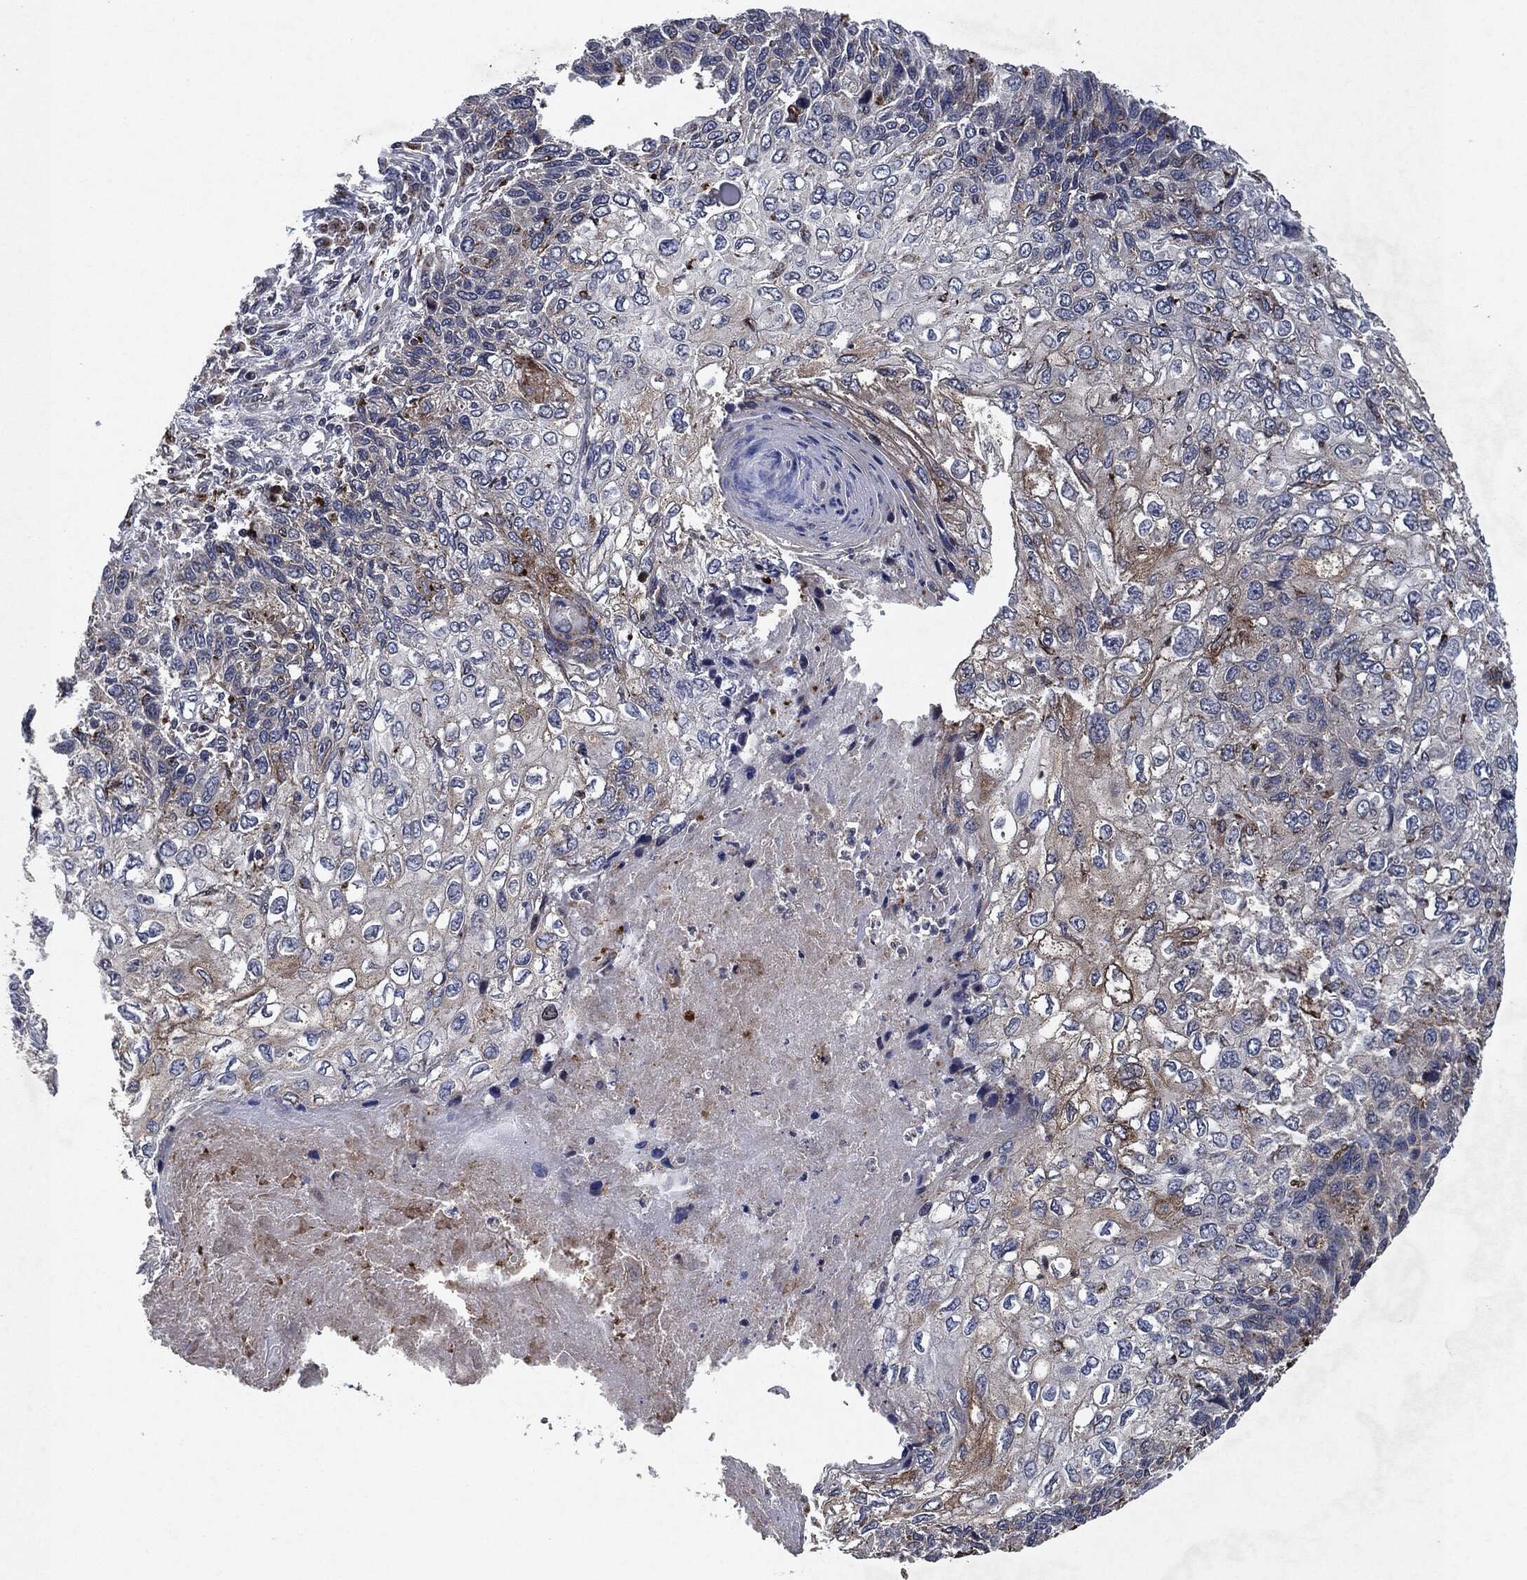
{"staining": {"intensity": "weak", "quantity": "<25%", "location": "cytoplasmic/membranous"}, "tissue": "skin cancer", "cell_type": "Tumor cells", "image_type": "cancer", "snomed": [{"axis": "morphology", "description": "Squamous cell carcinoma, NOS"}, {"axis": "topography", "description": "Skin"}], "caption": "Immunohistochemical staining of human skin cancer shows no significant staining in tumor cells. The staining is performed using DAB brown chromogen with nuclei counter-stained in using hematoxylin.", "gene": "SLC31A2", "patient": {"sex": "male", "age": 92}}